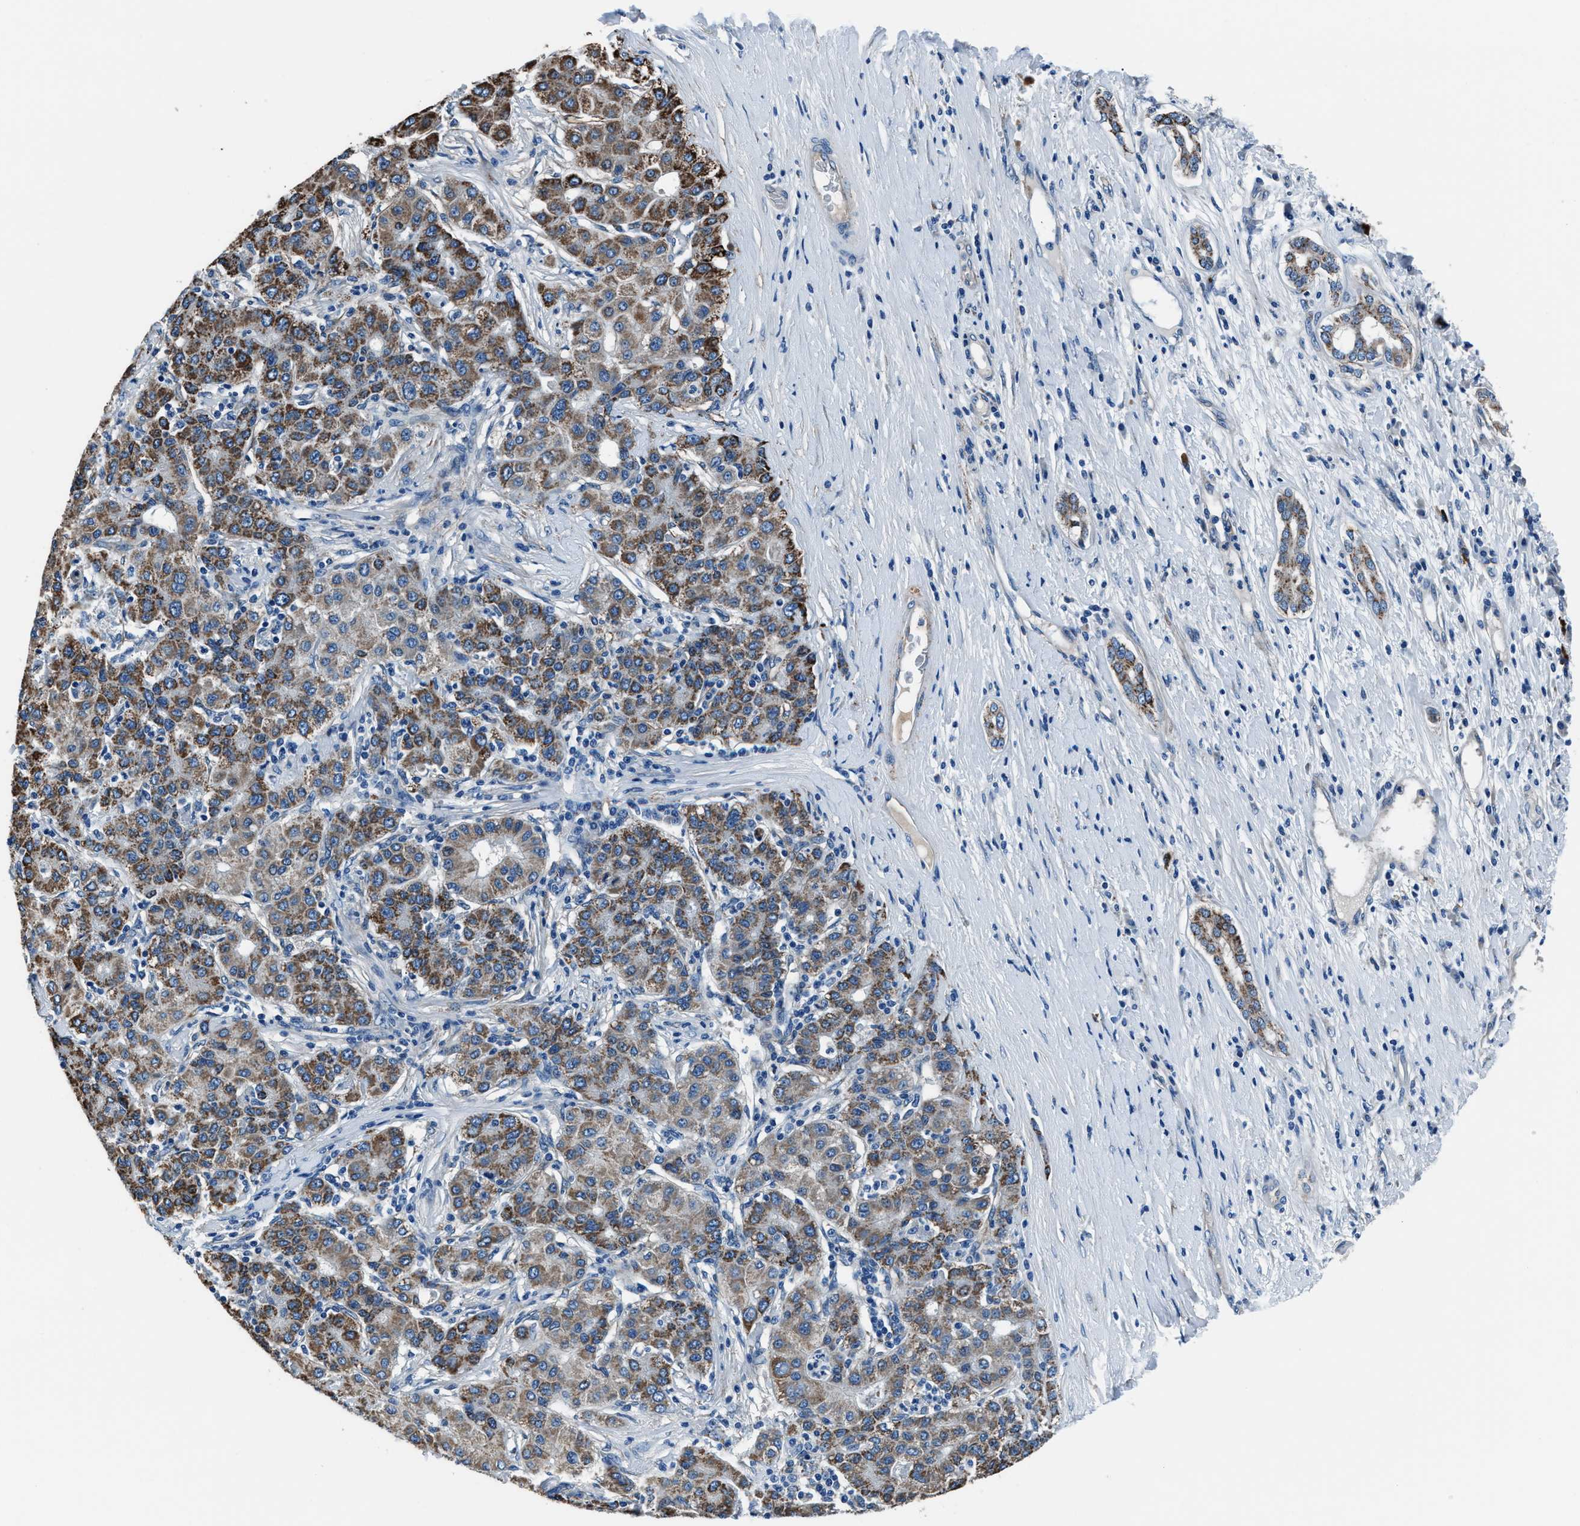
{"staining": {"intensity": "moderate", "quantity": ">75%", "location": "cytoplasmic/membranous"}, "tissue": "liver cancer", "cell_type": "Tumor cells", "image_type": "cancer", "snomed": [{"axis": "morphology", "description": "Carcinoma, Hepatocellular, NOS"}, {"axis": "topography", "description": "Liver"}], "caption": "An image of human hepatocellular carcinoma (liver) stained for a protein displays moderate cytoplasmic/membranous brown staining in tumor cells. (Stains: DAB in brown, nuclei in blue, Microscopy: brightfield microscopy at high magnification).", "gene": "PRTFDC1", "patient": {"sex": "male", "age": 65}}